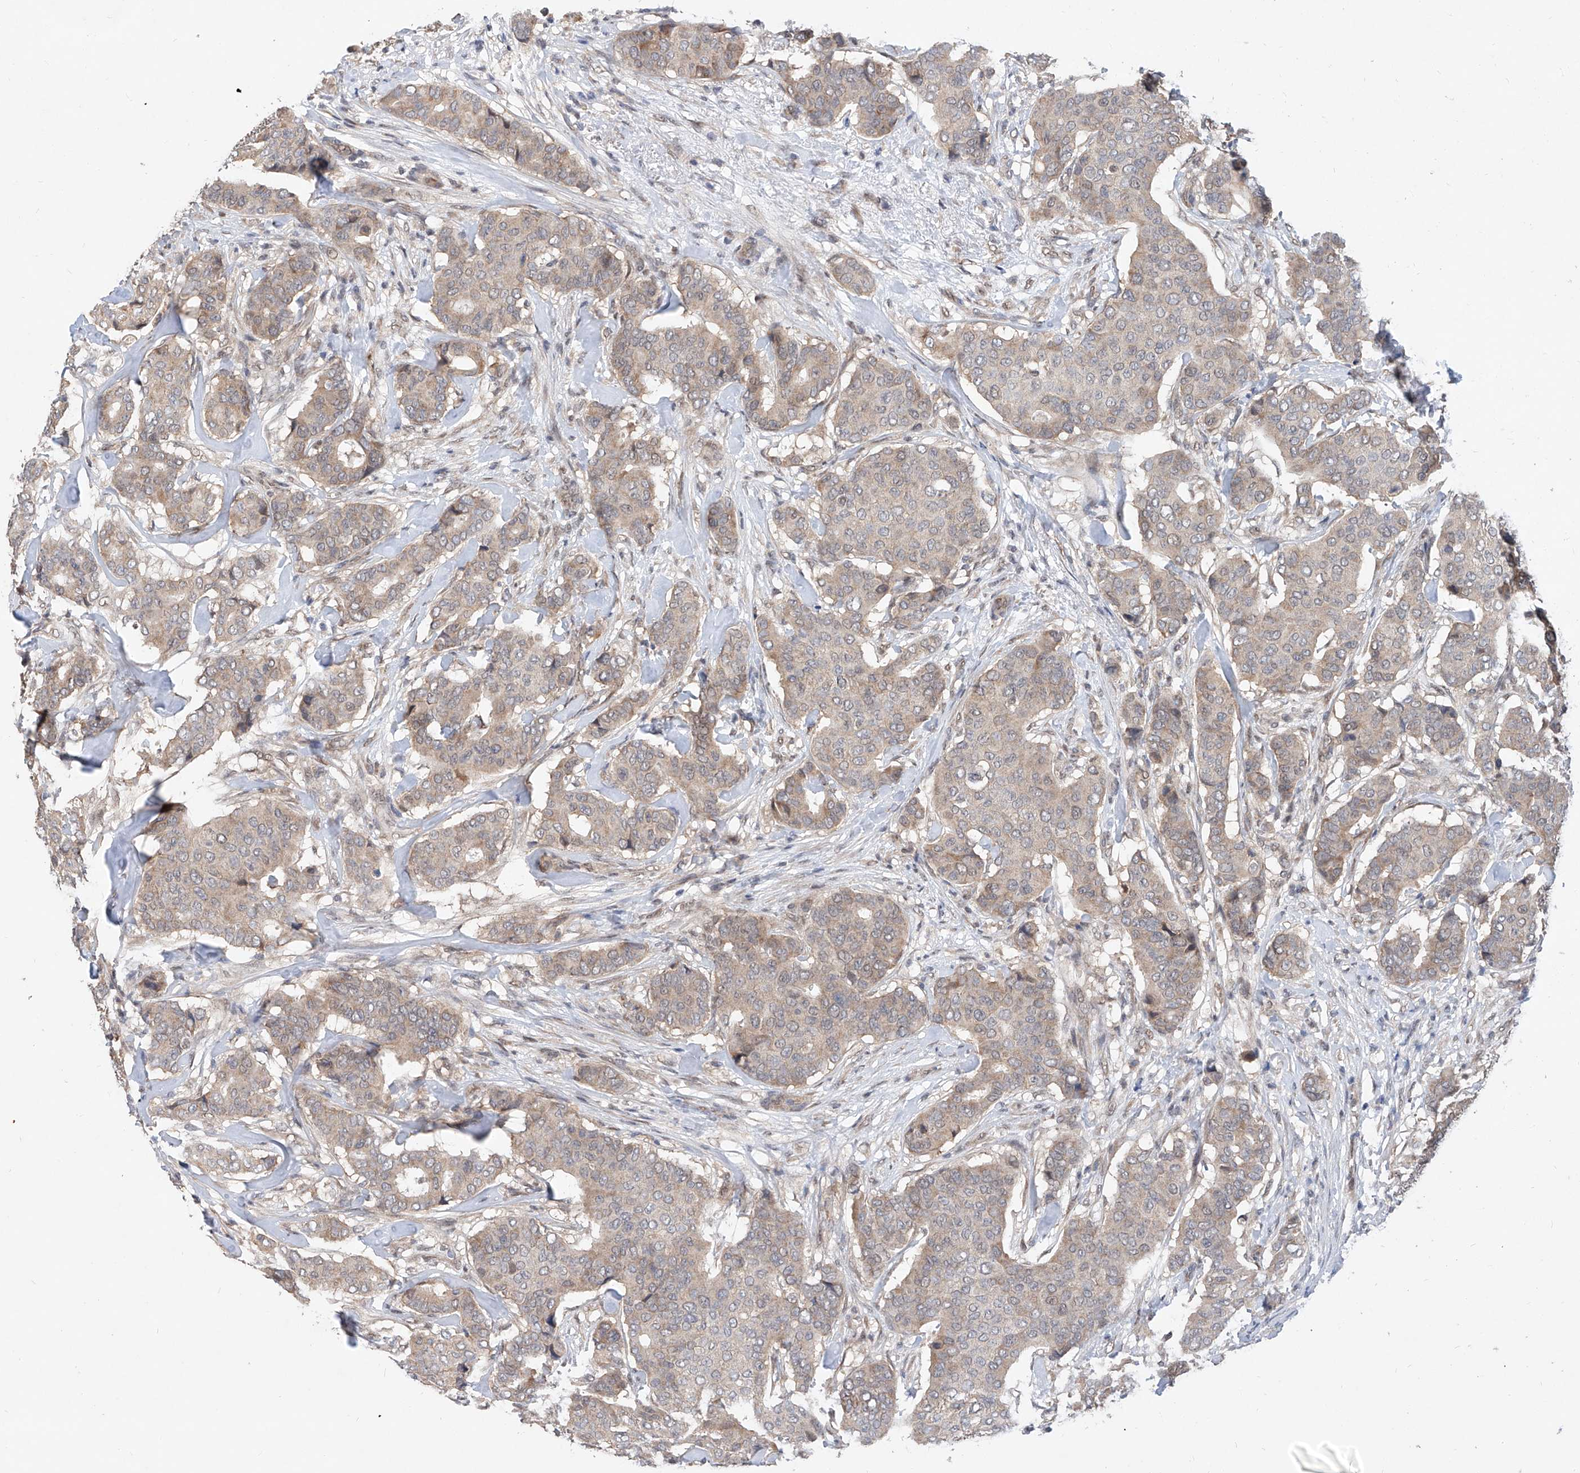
{"staining": {"intensity": "weak", "quantity": "<25%", "location": "nuclear"}, "tissue": "breast cancer", "cell_type": "Tumor cells", "image_type": "cancer", "snomed": [{"axis": "morphology", "description": "Duct carcinoma"}, {"axis": "topography", "description": "Breast"}], "caption": "This micrograph is of intraductal carcinoma (breast) stained with IHC to label a protein in brown with the nuclei are counter-stained blue. There is no positivity in tumor cells. (Brightfield microscopy of DAB (3,3'-diaminobenzidine) immunohistochemistry (IHC) at high magnification).", "gene": "CARMIL3", "patient": {"sex": "female", "age": 75}}